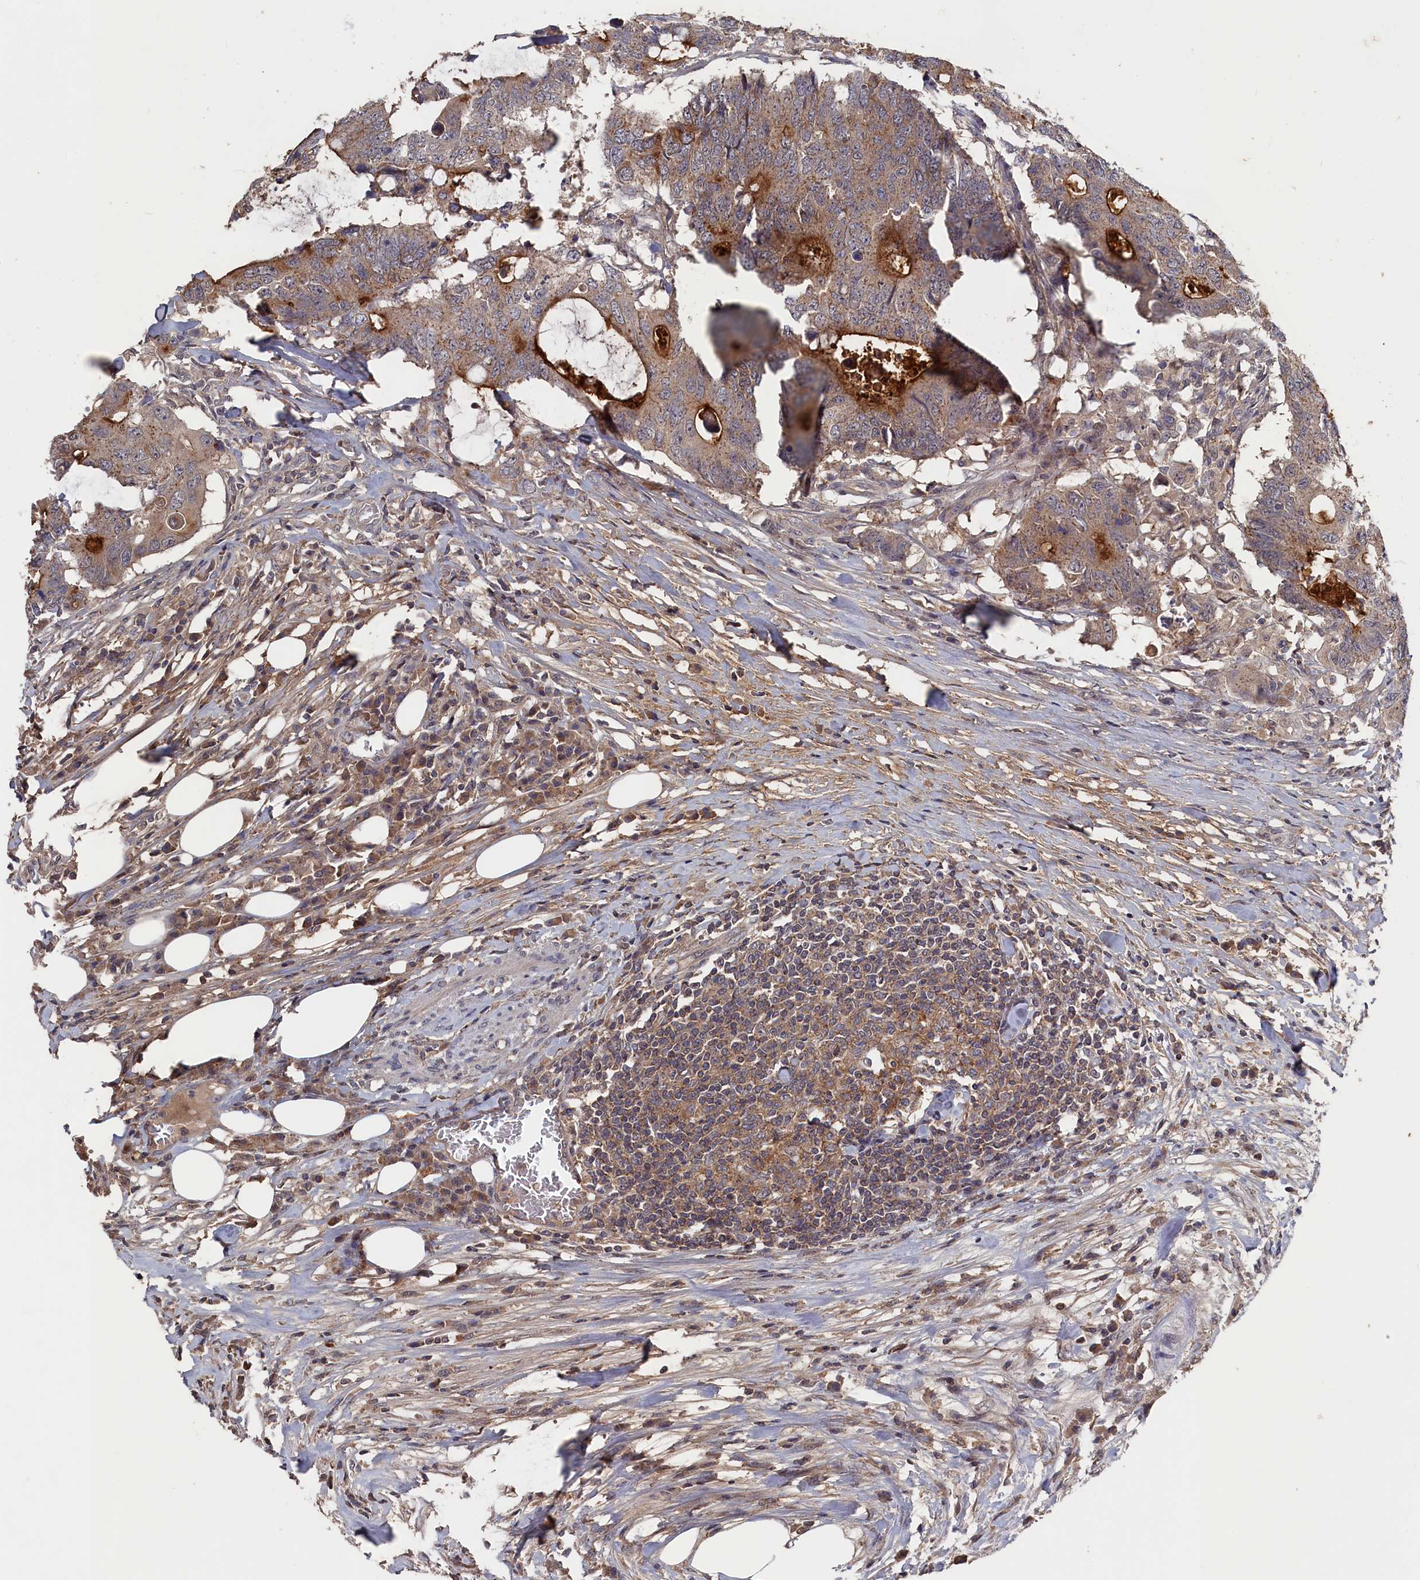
{"staining": {"intensity": "strong", "quantity": "<25%", "location": "cytoplasmic/membranous"}, "tissue": "colorectal cancer", "cell_type": "Tumor cells", "image_type": "cancer", "snomed": [{"axis": "morphology", "description": "Adenocarcinoma, NOS"}, {"axis": "topography", "description": "Colon"}], "caption": "The histopathology image exhibits staining of colorectal adenocarcinoma, revealing strong cytoplasmic/membranous protein staining (brown color) within tumor cells.", "gene": "TMC5", "patient": {"sex": "male", "age": 71}}